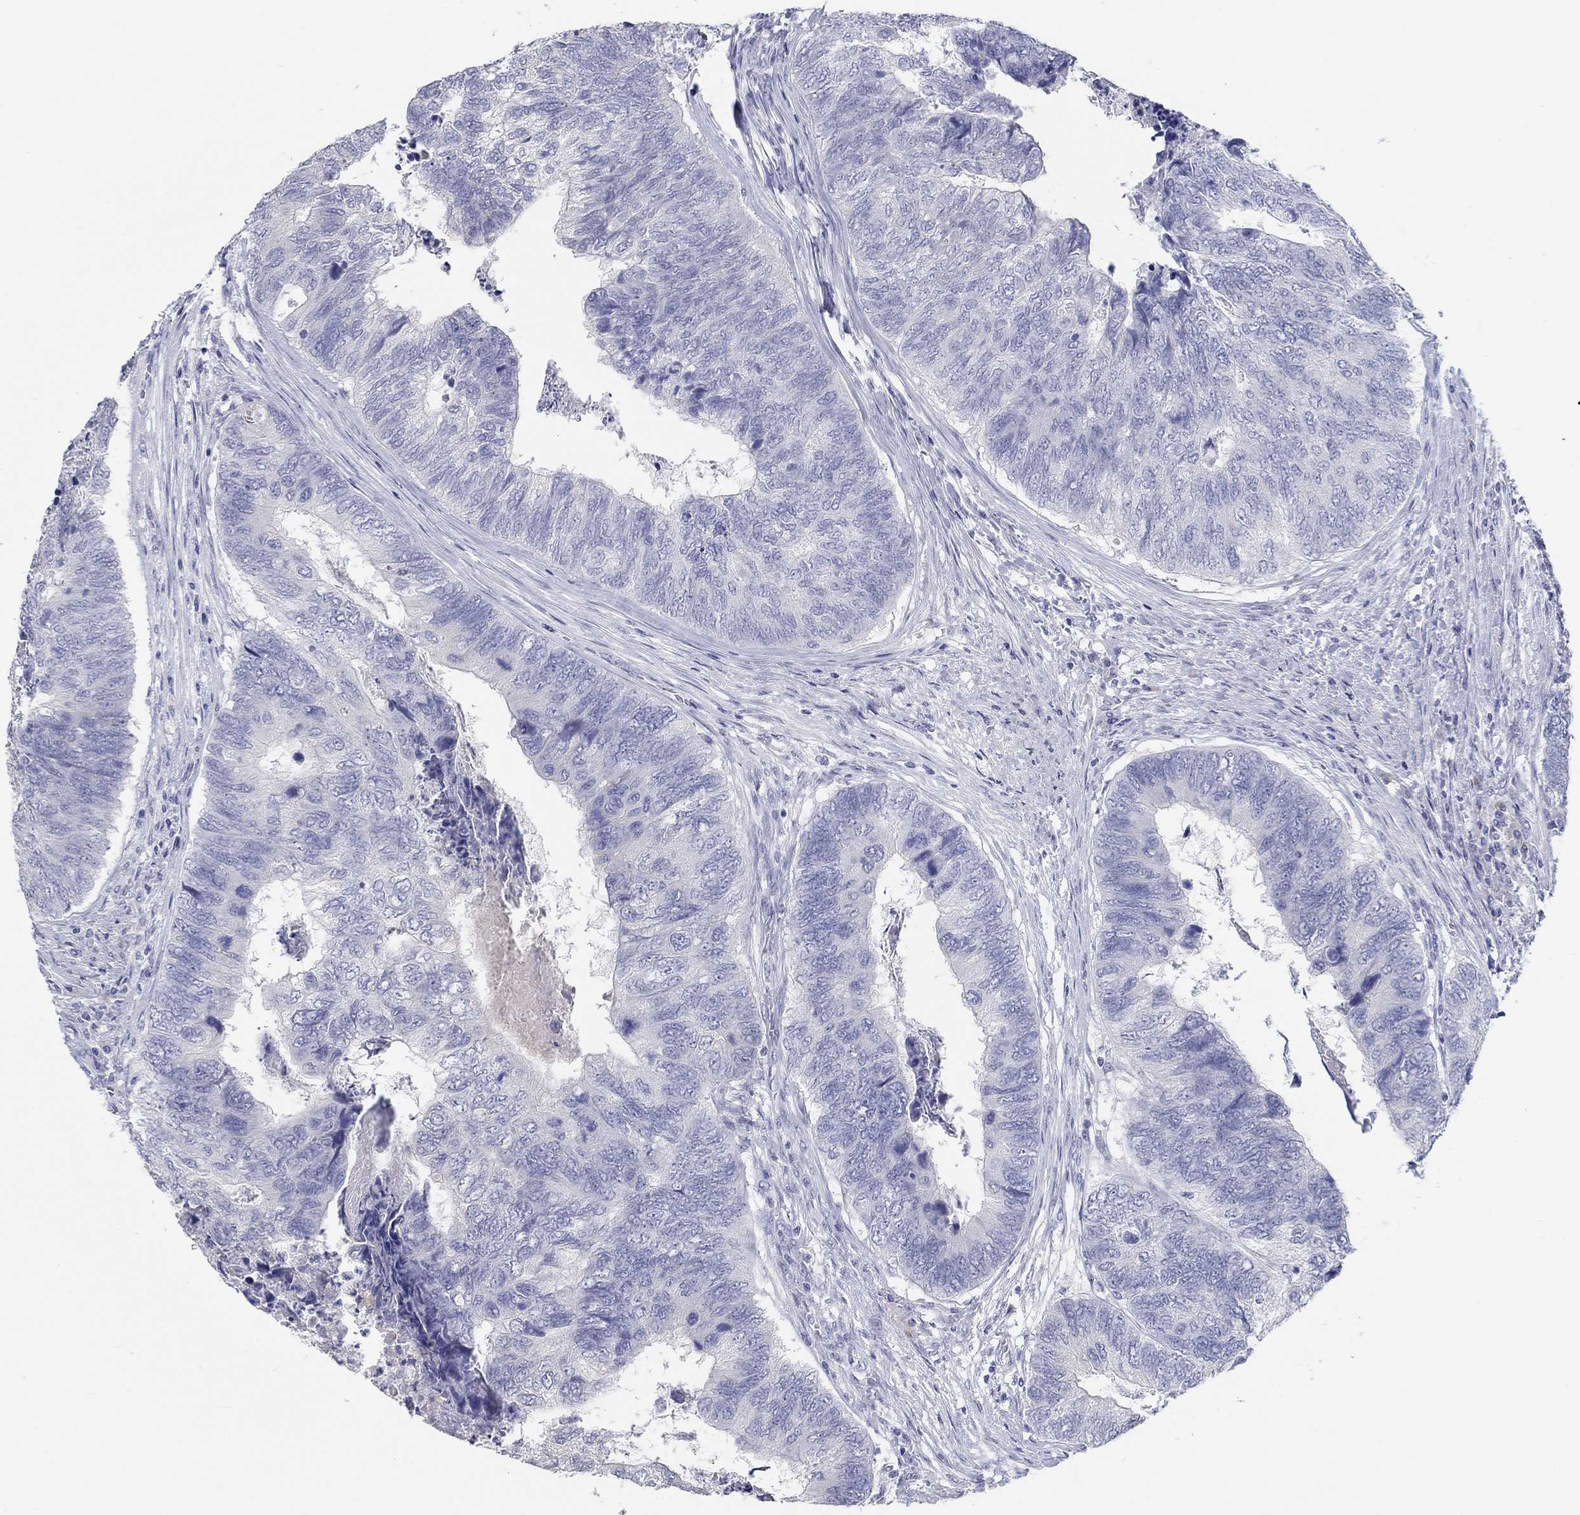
{"staining": {"intensity": "negative", "quantity": "none", "location": "none"}, "tissue": "colorectal cancer", "cell_type": "Tumor cells", "image_type": "cancer", "snomed": [{"axis": "morphology", "description": "Adenocarcinoma, NOS"}, {"axis": "topography", "description": "Colon"}], "caption": "A micrograph of human colorectal cancer (adenocarcinoma) is negative for staining in tumor cells.", "gene": "LRRC4C", "patient": {"sex": "female", "age": 67}}